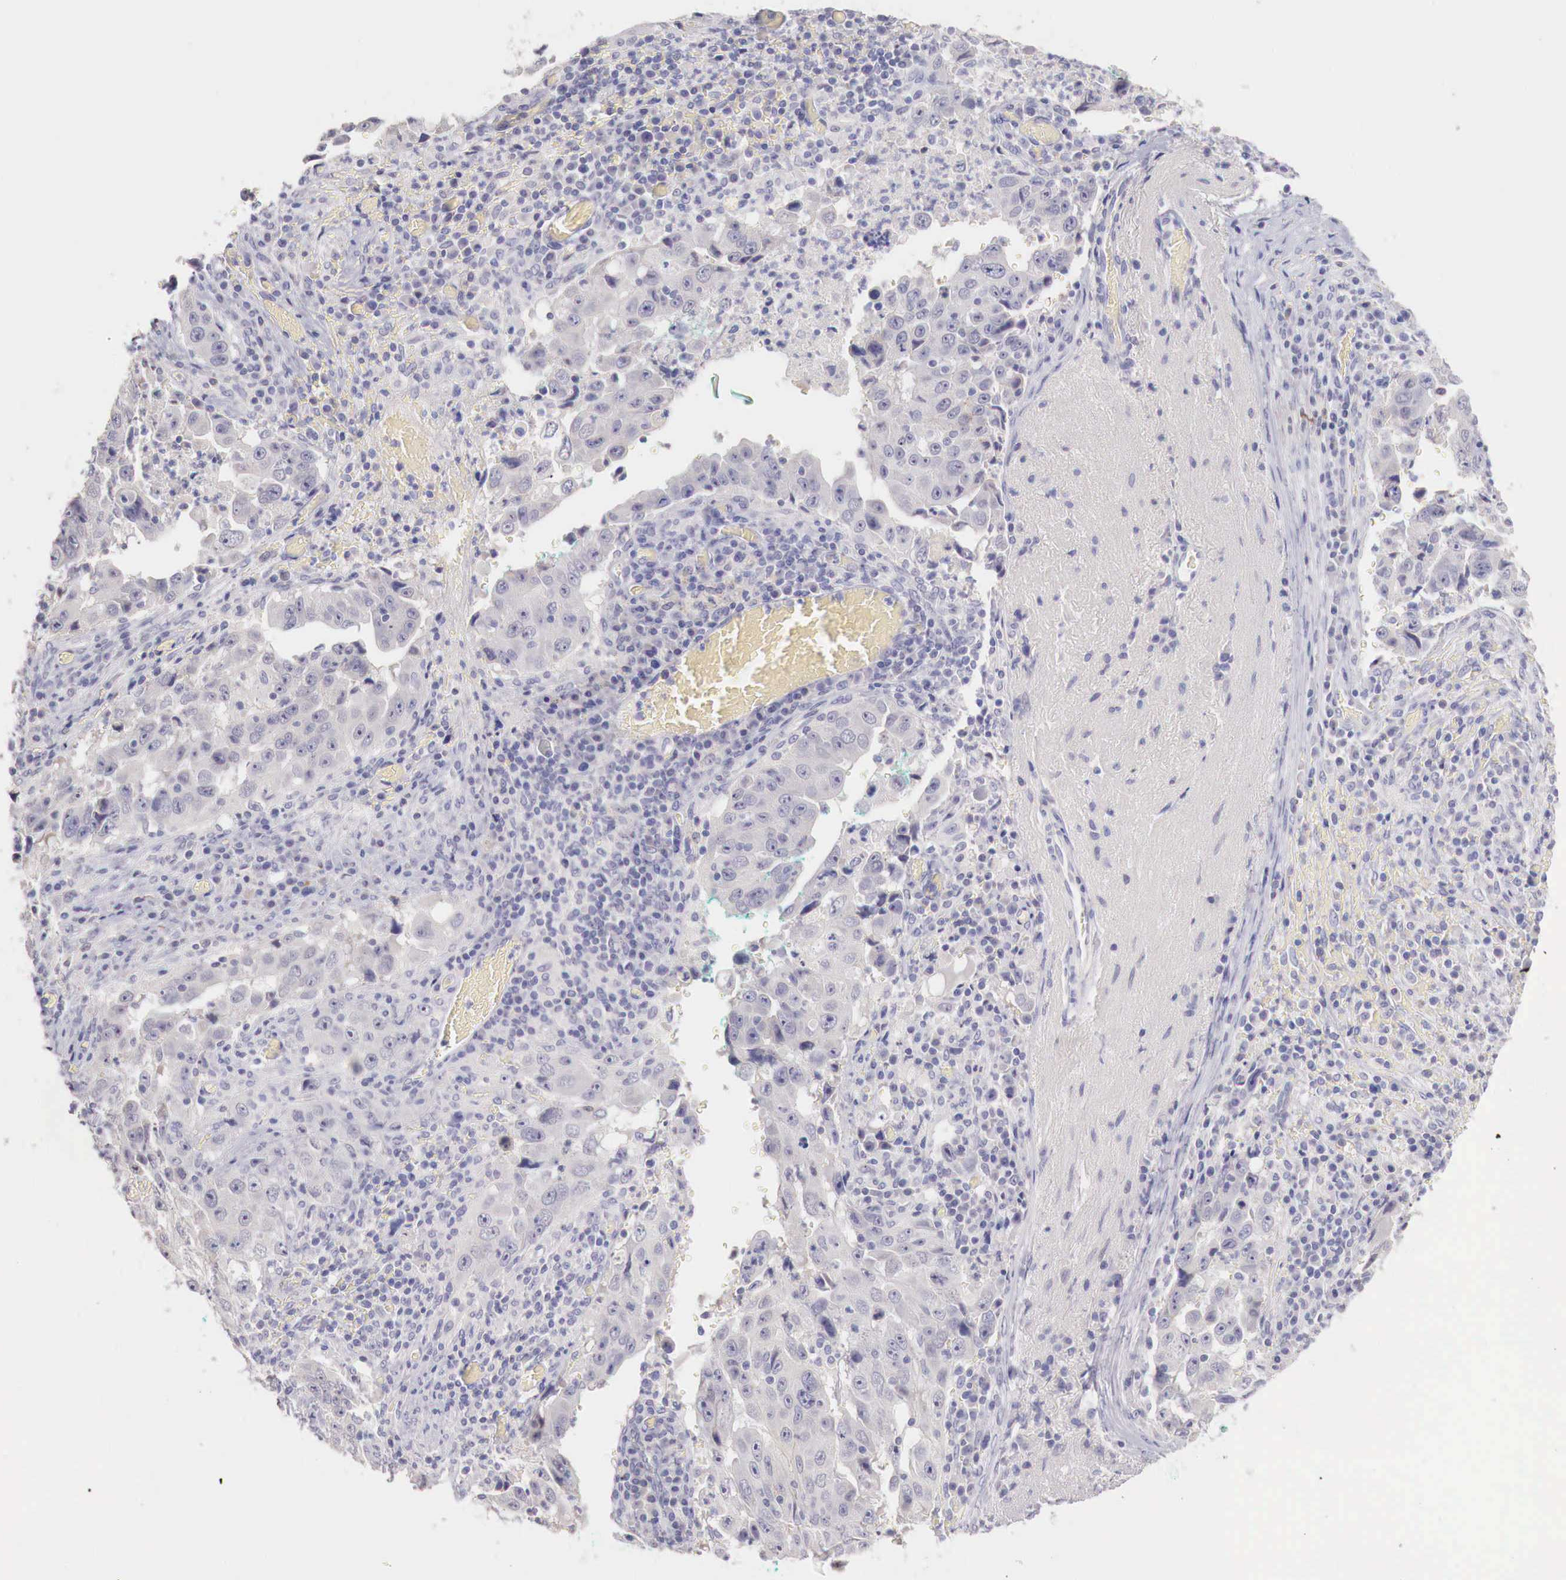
{"staining": {"intensity": "negative", "quantity": "none", "location": "none"}, "tissue": "lung cancer", "cell_type": "Tumor cells", "image_type": "cancer", "snomed": [{"axis": "morphology", "description": "Squamous cell carcinoma, NOS"}, {"axis": "topography", "description": "Lung"}], "caption": "This is an IHC photomicrograph of human lung cancer. There is no staining in tumor cells.", "gene": "ITIH6", "patient": {"sex": "male", "age": 64}}